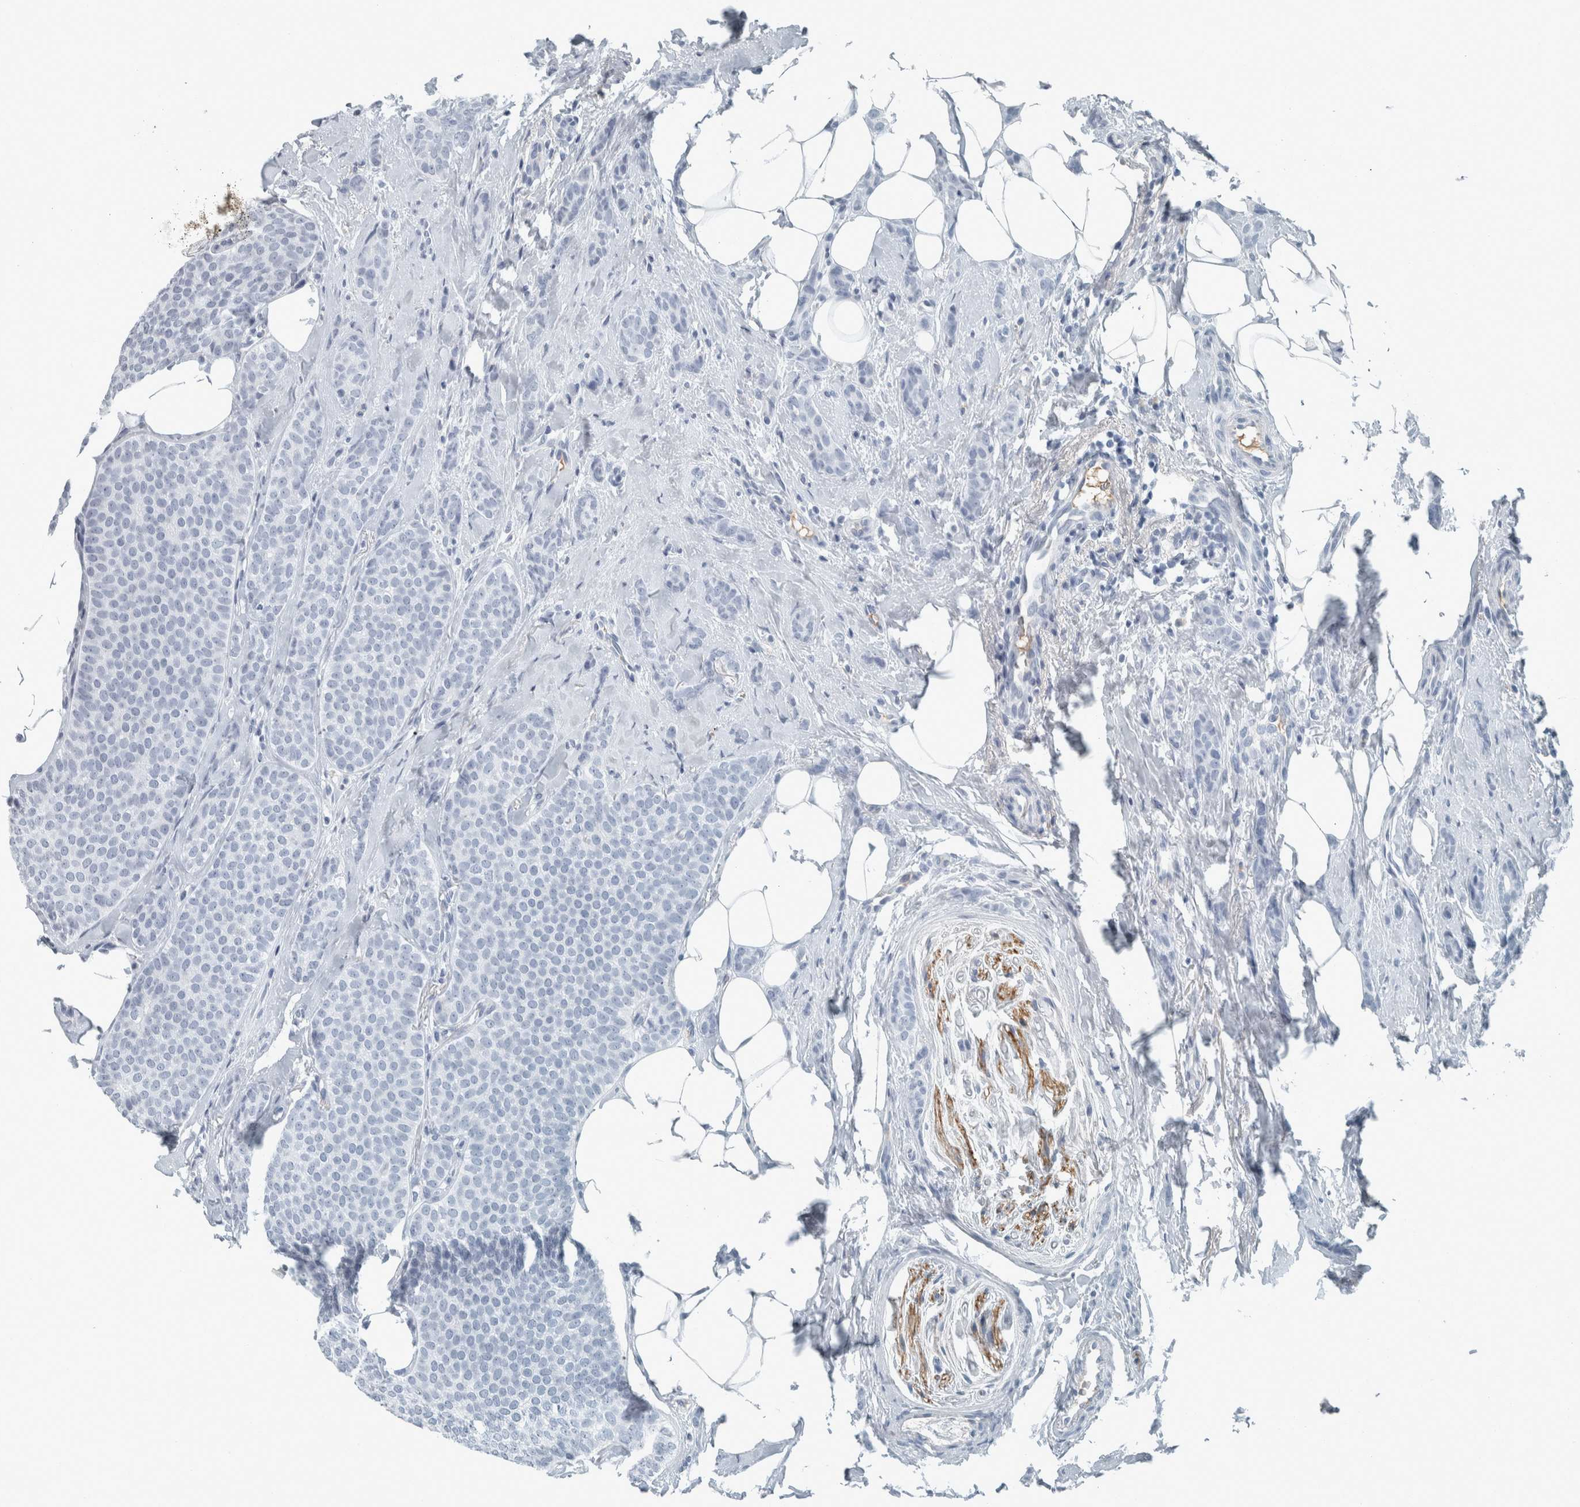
{"staining": {"intensity": "negative", "quantity": "none", "location": "none"}, "tissue": "breast cancer", "cell_type": "Tumor cells", "image_type": "cancer", "snomed": [{"axis": "morphology", "description": "Lobular carcinoma"}, {"axis": "topography", "description": "Skin"}, {"axis": "topography", "description": "Breast"}], "caption": "Protein analysis of breast cancer reveals no significant expression in tumor cells. Brightfield microscopy of immunohistochemistry (IHC) stained with DAB (brown) and hematoxylin (blue), captured at high magnification.", "gene": "CHL1", "patient": {"sex": "female", "age": 46}}